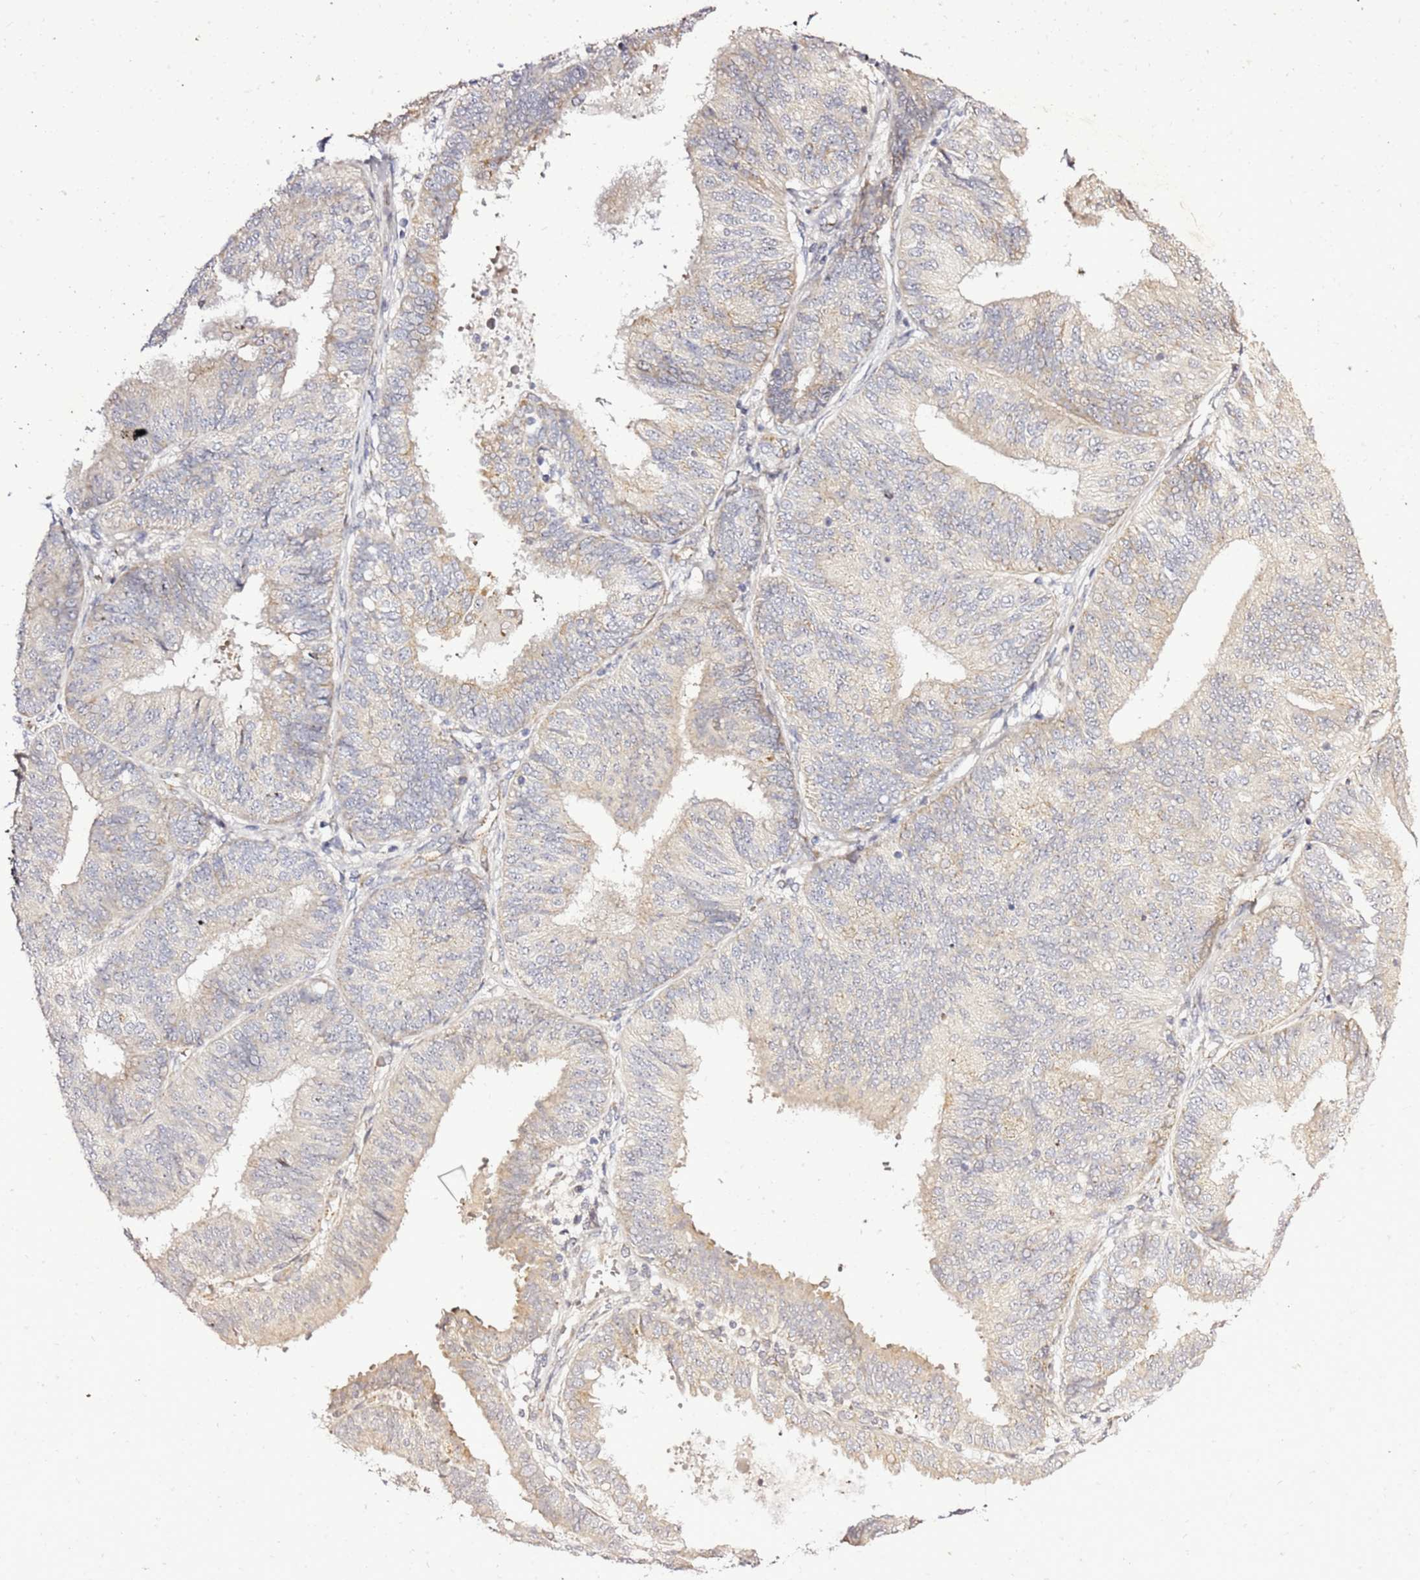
{"staining": {"intensity": "weak", "quantity": "<25%", "location": "cytoplasmic/membranous"}, "tissue": "endometrial cancer", "cell_type": "Tumor cells", "image_type": "cancer", "snomed": [{"axis": "morphology", "description": "Adenocarcinoma, NOS"}, {"axis": "topography", "description": "Endometrium"}], "caption": "Immunohistochemistry (IHC) of human endometrial cancer shows no staining in tumor cells.", "gene": "NOL8", "patient": {"sex": "female", "age": 58}}